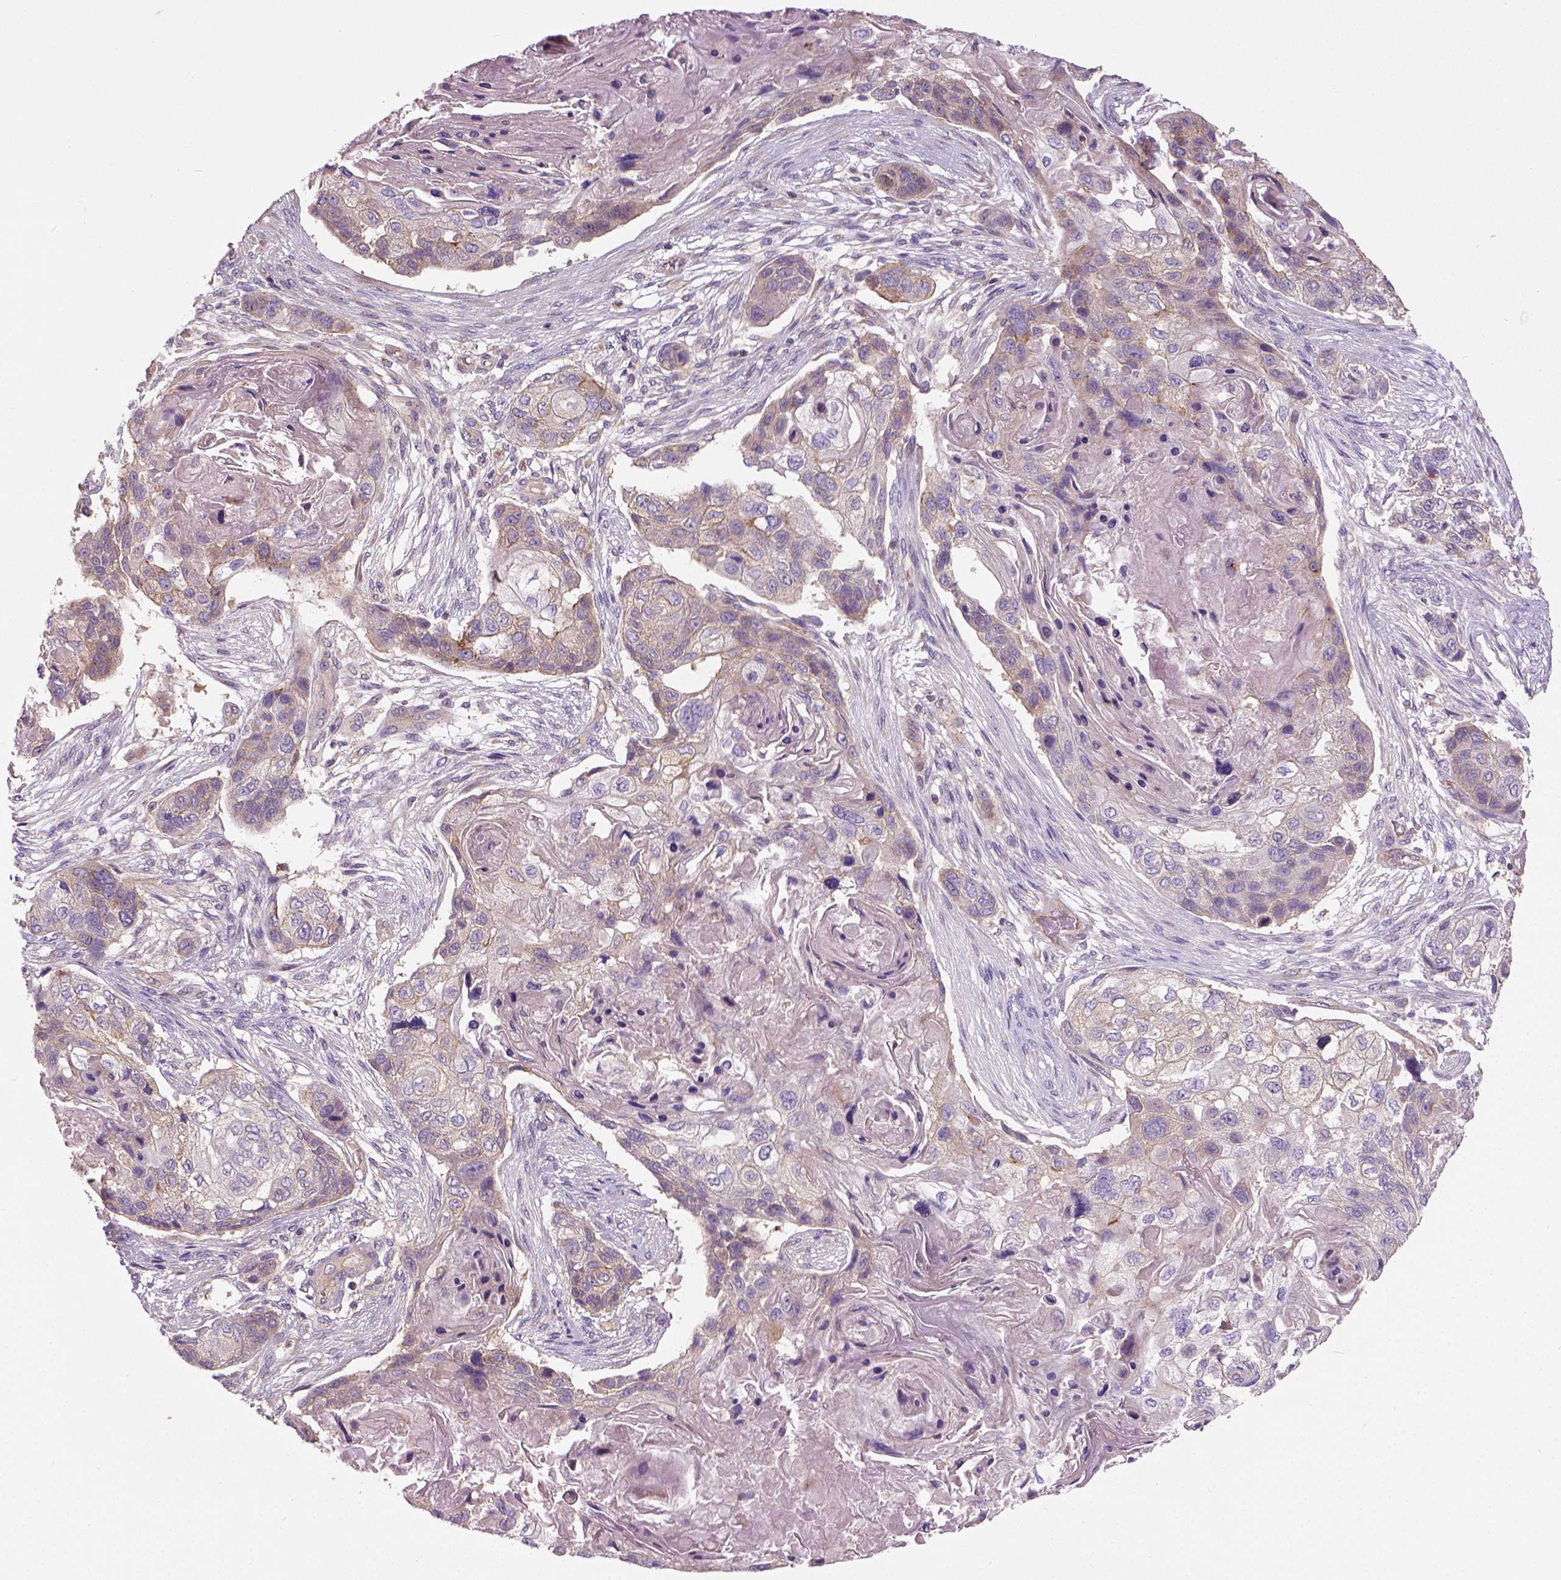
{"staining": {"intensity": "weak", "quantity": "25%-75%", "location": "cytoplasmic/membranous"}, "tissue": "lung cancer", "cell_type": "Tumor cells", "image_type": "cancer", "snomed": [{"axis": "morphology", "description": "Squamous cell carcinoma, NOS"}, {"axis": "topography", "description": "Lung"}], "caption": "Protein staining of lung squamous cell carcinoma tissue exhibits weak cytoplasmic/membranous staining in approximately 25%-75% of tumor cells.", "gene": "CRACR2A", "patient": {"sex": "male", "age": 69}}